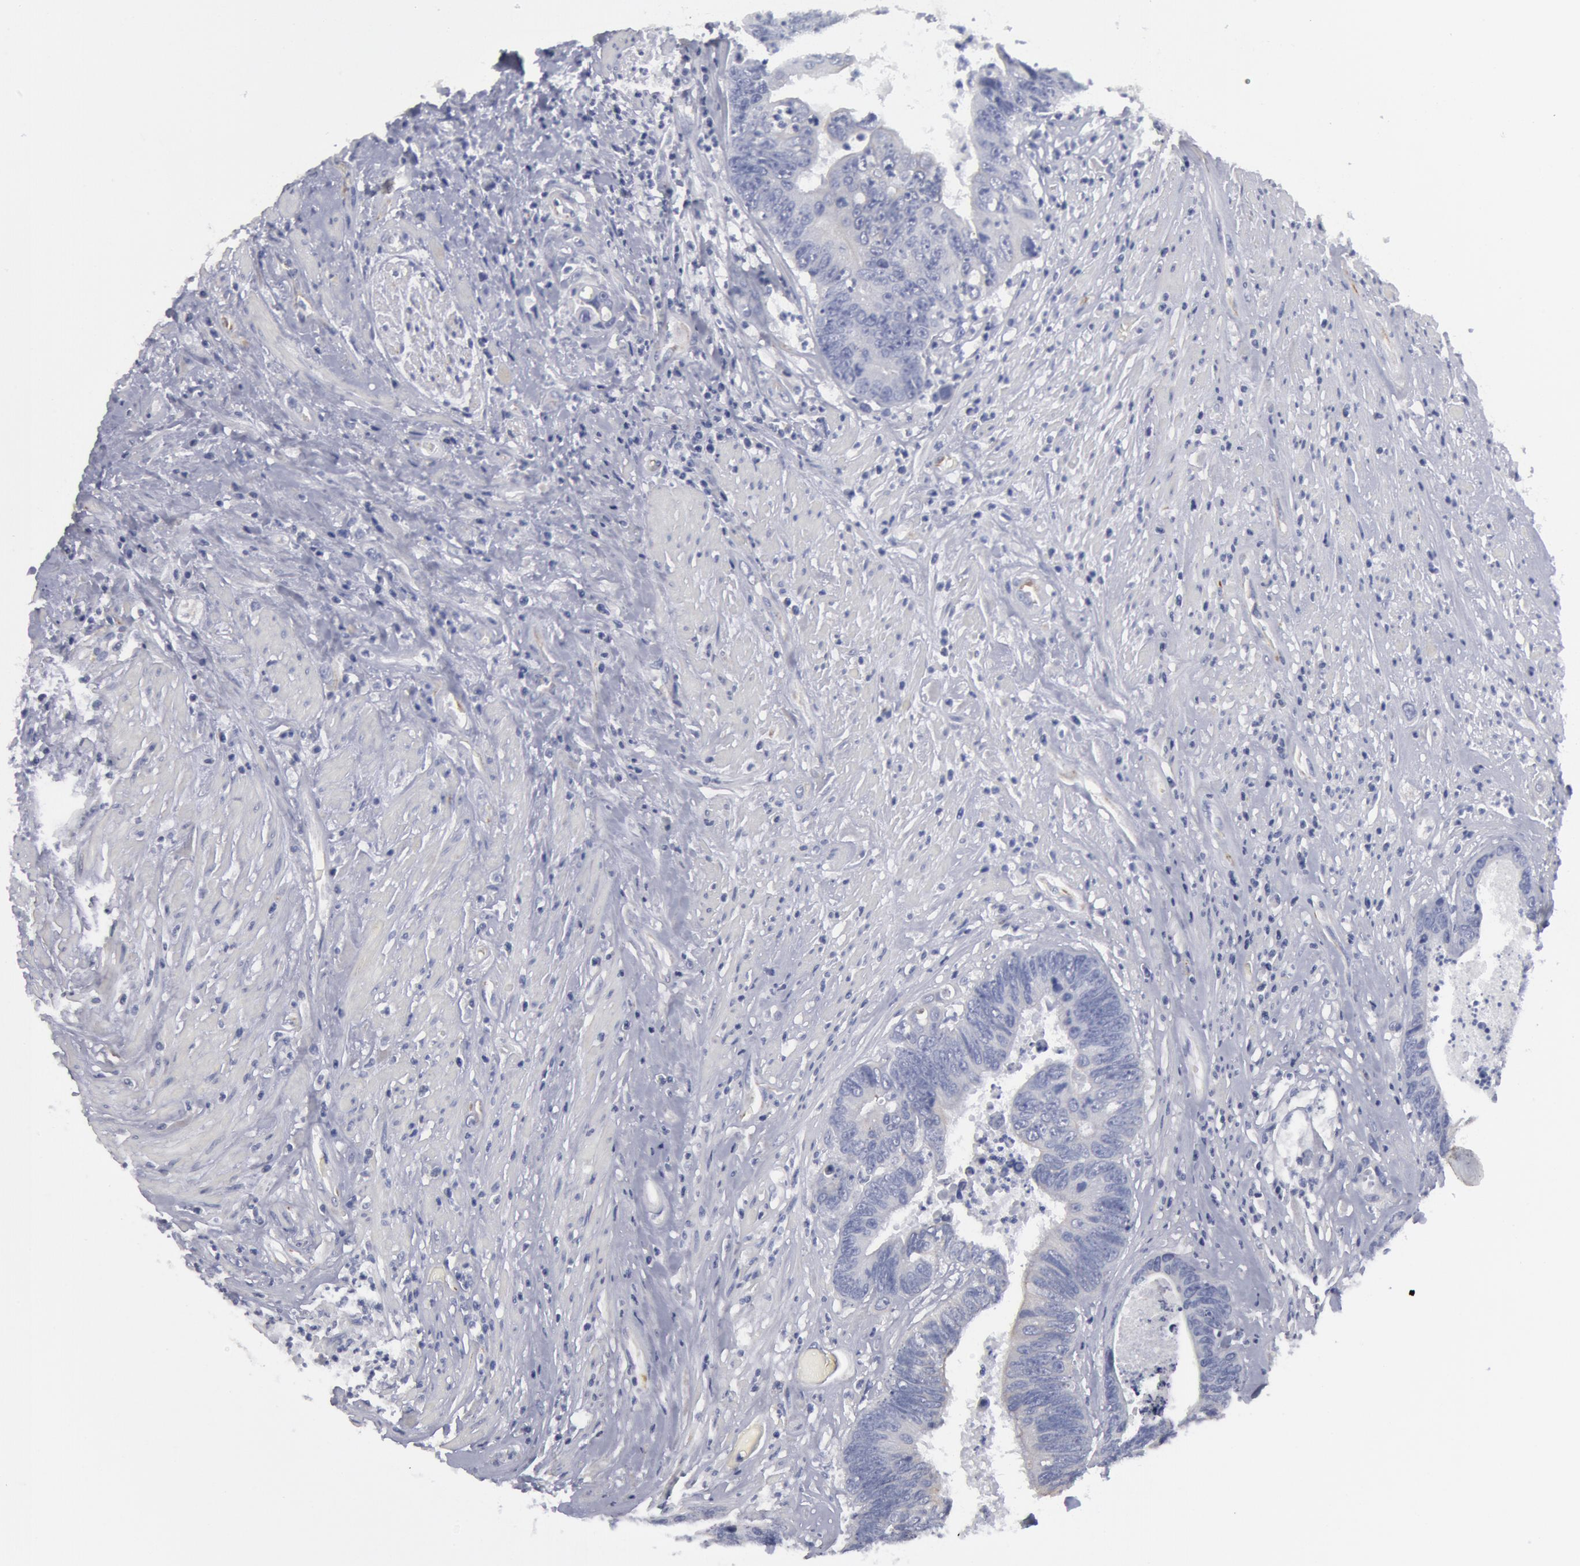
{"staining": {"intensity": "negative", "quantity": "none", "location": "none"}, "tissue": "colorectal cancer", "cell_type": "Tumor cells", "image_type": "cancer", "snomed": [{"axis": "morphology", "description": "Adenocarcinoma, NOS"}, {"axis": "topography", "description": "Rectum"}], "caption": "Tumor cells show no significant staining in colorectal cancer.", "gene": "SMC1B", "patient": {"sex": "female", "age": 65}}